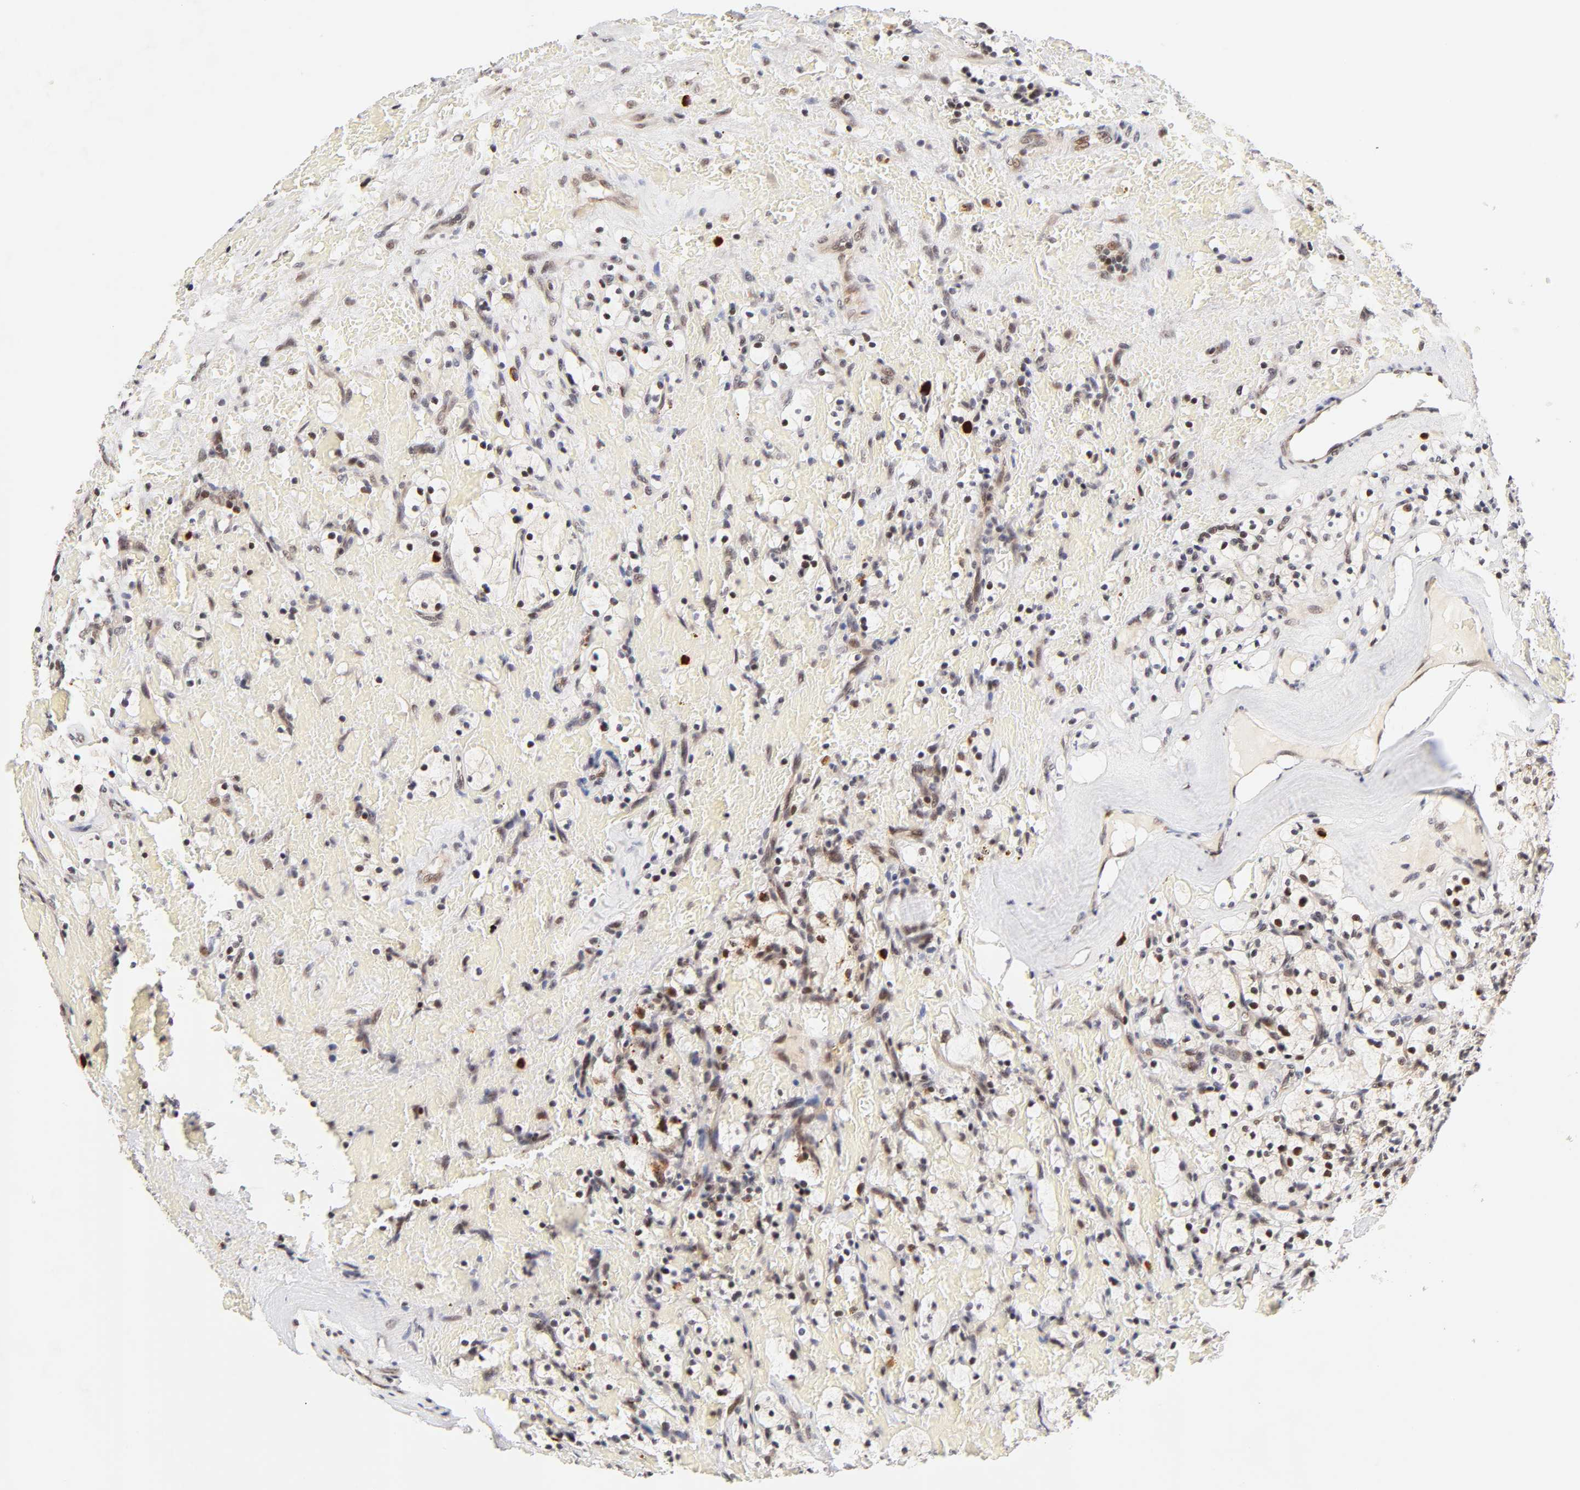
{"staining": {"intensity": "negative", "quantity": "none", "location": "none"}, "tissue": "renal cancer", "cell_type": "Tumor cells", "image_type": "cancer", "snomed": [{"axis": "morphology", "description": "Adenocarcinoma, NOS"}, {"axis": "topography", "description": "Kidney"}], "caption": "This is a micrograph of IHC staining of renal cancer, which shows no staining in tumor cells.", "gene": "TAF10", "patient": {"sex": "female", "age": 83}}